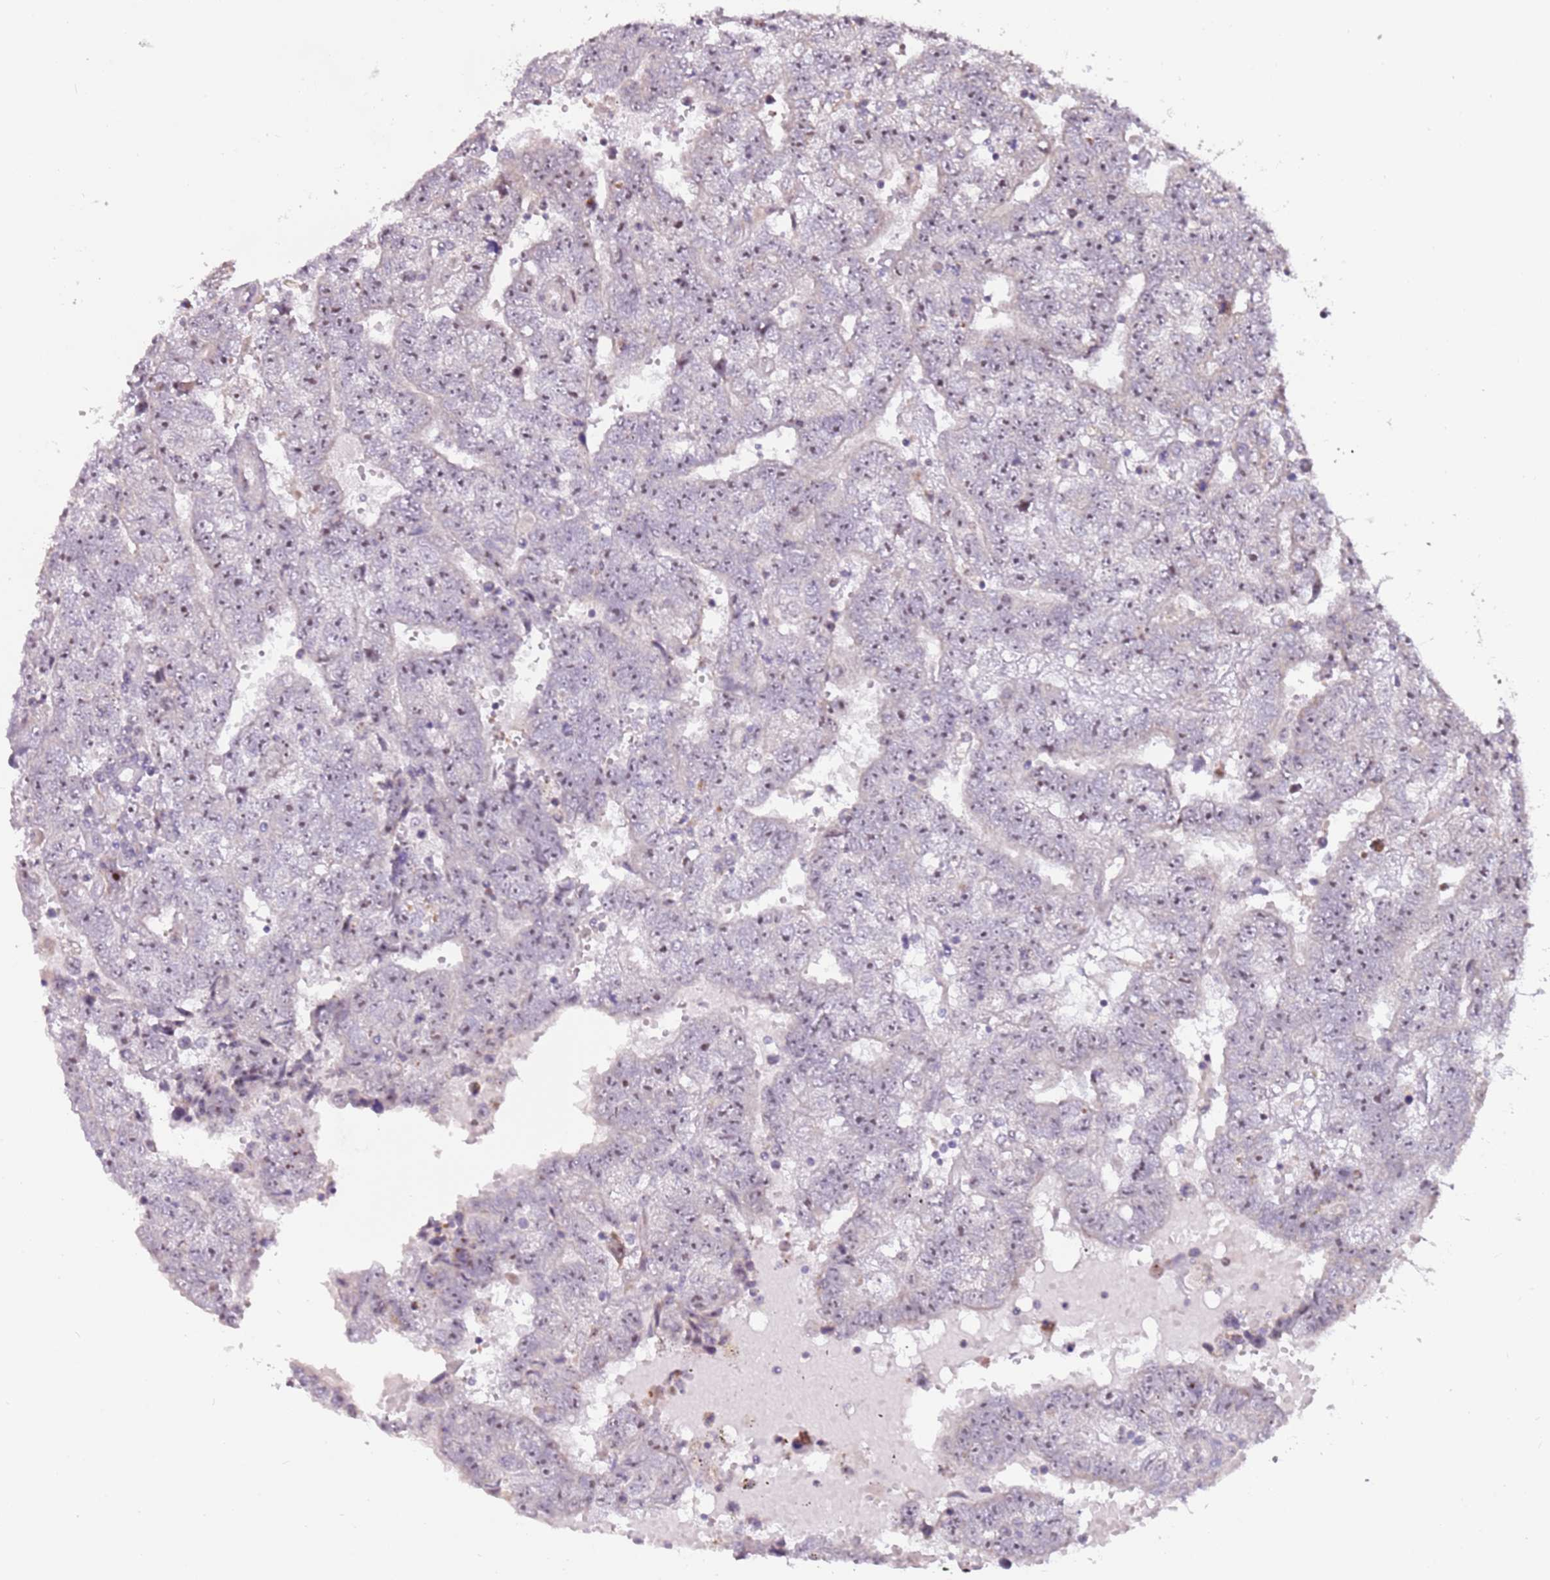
{"staining": {"intensity": "negative", "quantity": "none", "location": "none"}, "tissue": "testis cancer", "cell_type": "Tumor cells", "image_type": "cancer", "snomed": [{"axis": "morphology", "description": "Carcinoma, Embryonal, NOS"}, {"axis": "topography", "description": "Testis"}], "caption": "Tumor cells show no significant protein staining in testis cancer. Nuclei are stained in blue.", "gene": "UCMA", "patient": {"sex": "male", "age": 25}}